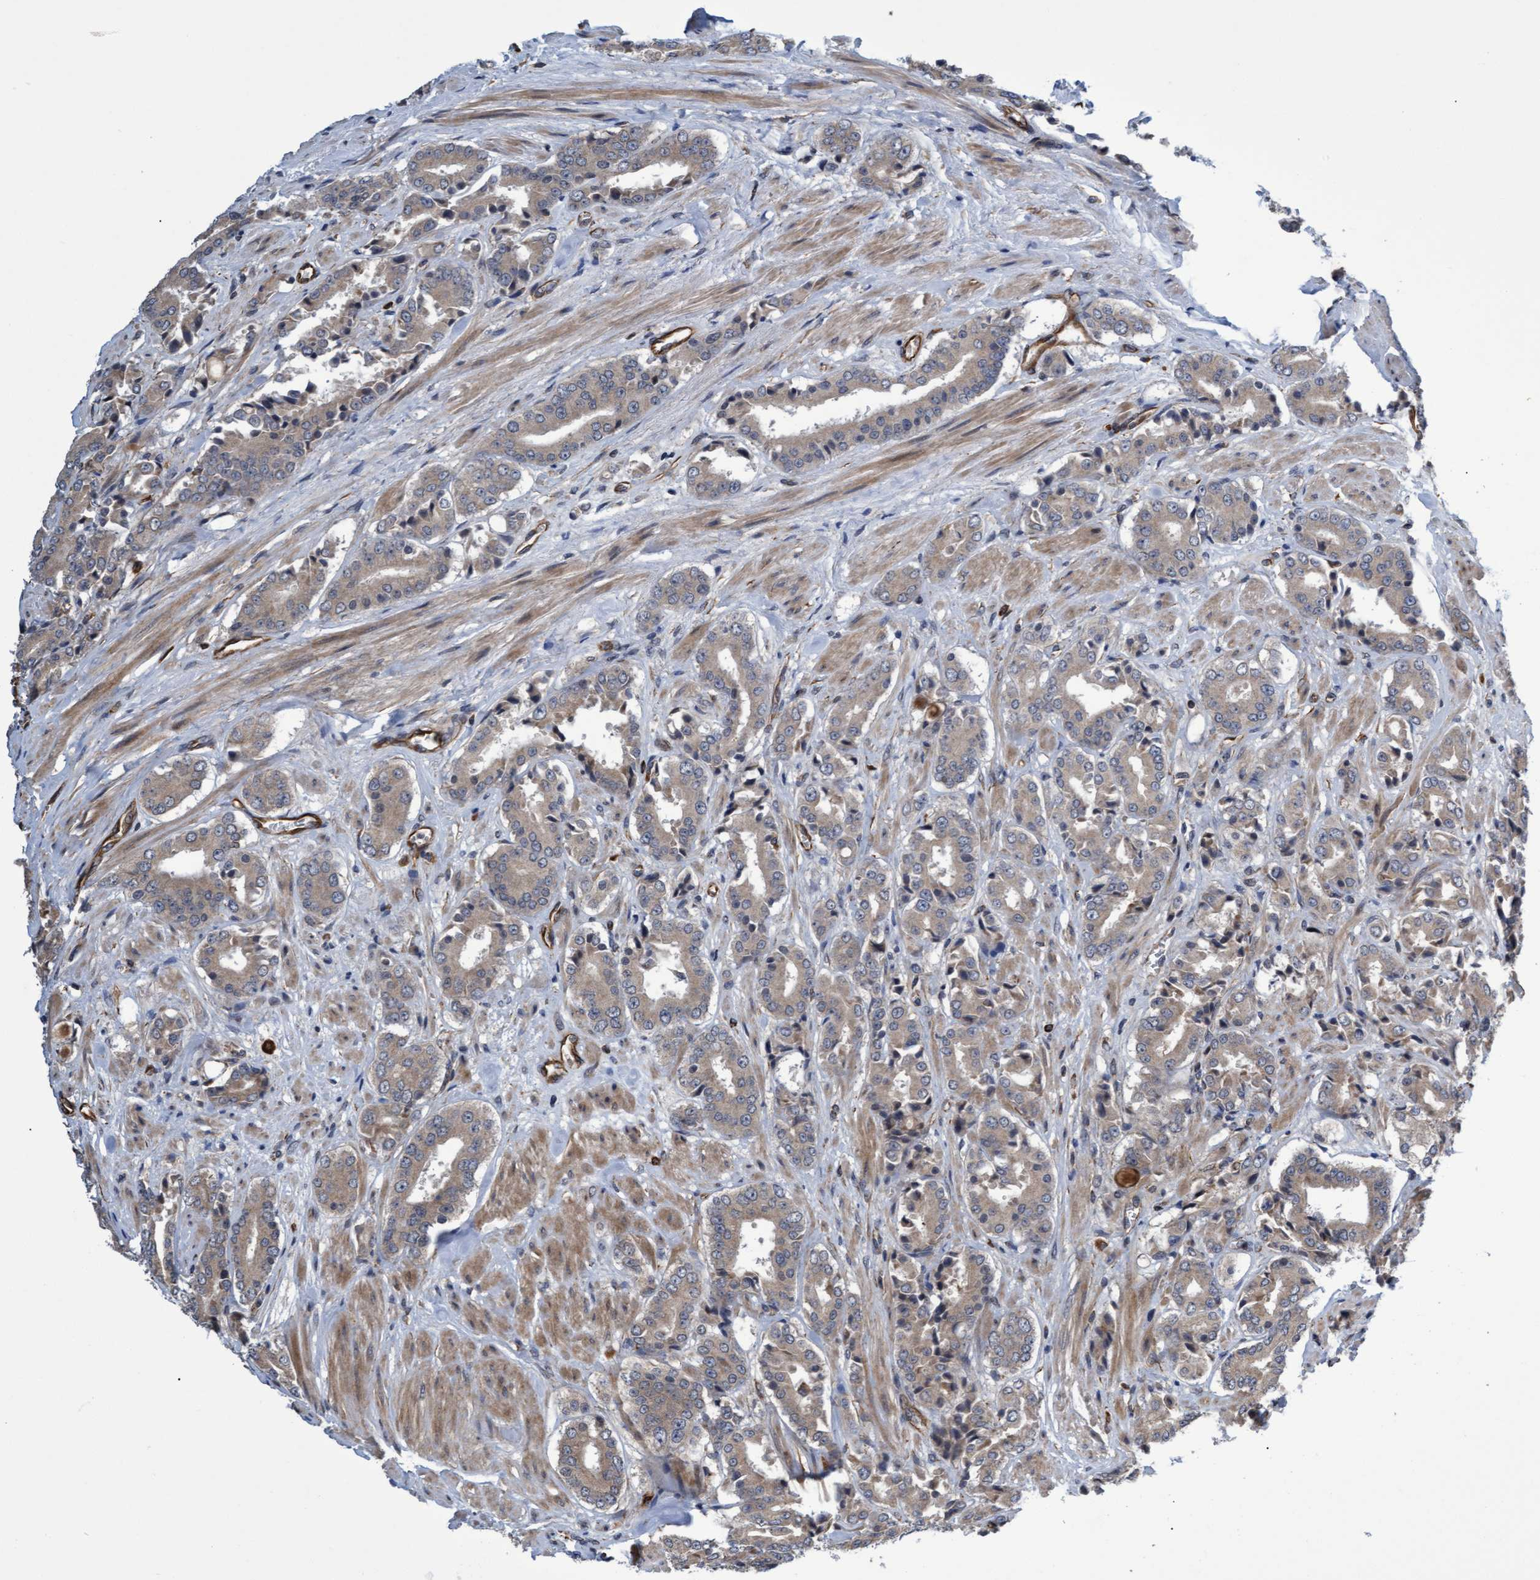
{"staining": {"intensity": "weak", "quantity": ">75%", "location": "cytoplasmic/membranous"}, "tissue": "prostate cancer", "cell_type": "Tumor cells", "image_type": "cancer", "snomed": [{"axis": "morphology", "description": "Adenocarcinoma, High grade"}, {"axis": "topography", "description": "Prostate"}], "caption": "Immunohistochemical staining of adenocarcinoma (high-grade) (prostate) demonstrates low levels of weak cytoplasmic/membranous protein positivity in approximately >75% of tumor cells.", "gene": "TNFRSF10B", "patient": {"sex": "male", "age": 71}}